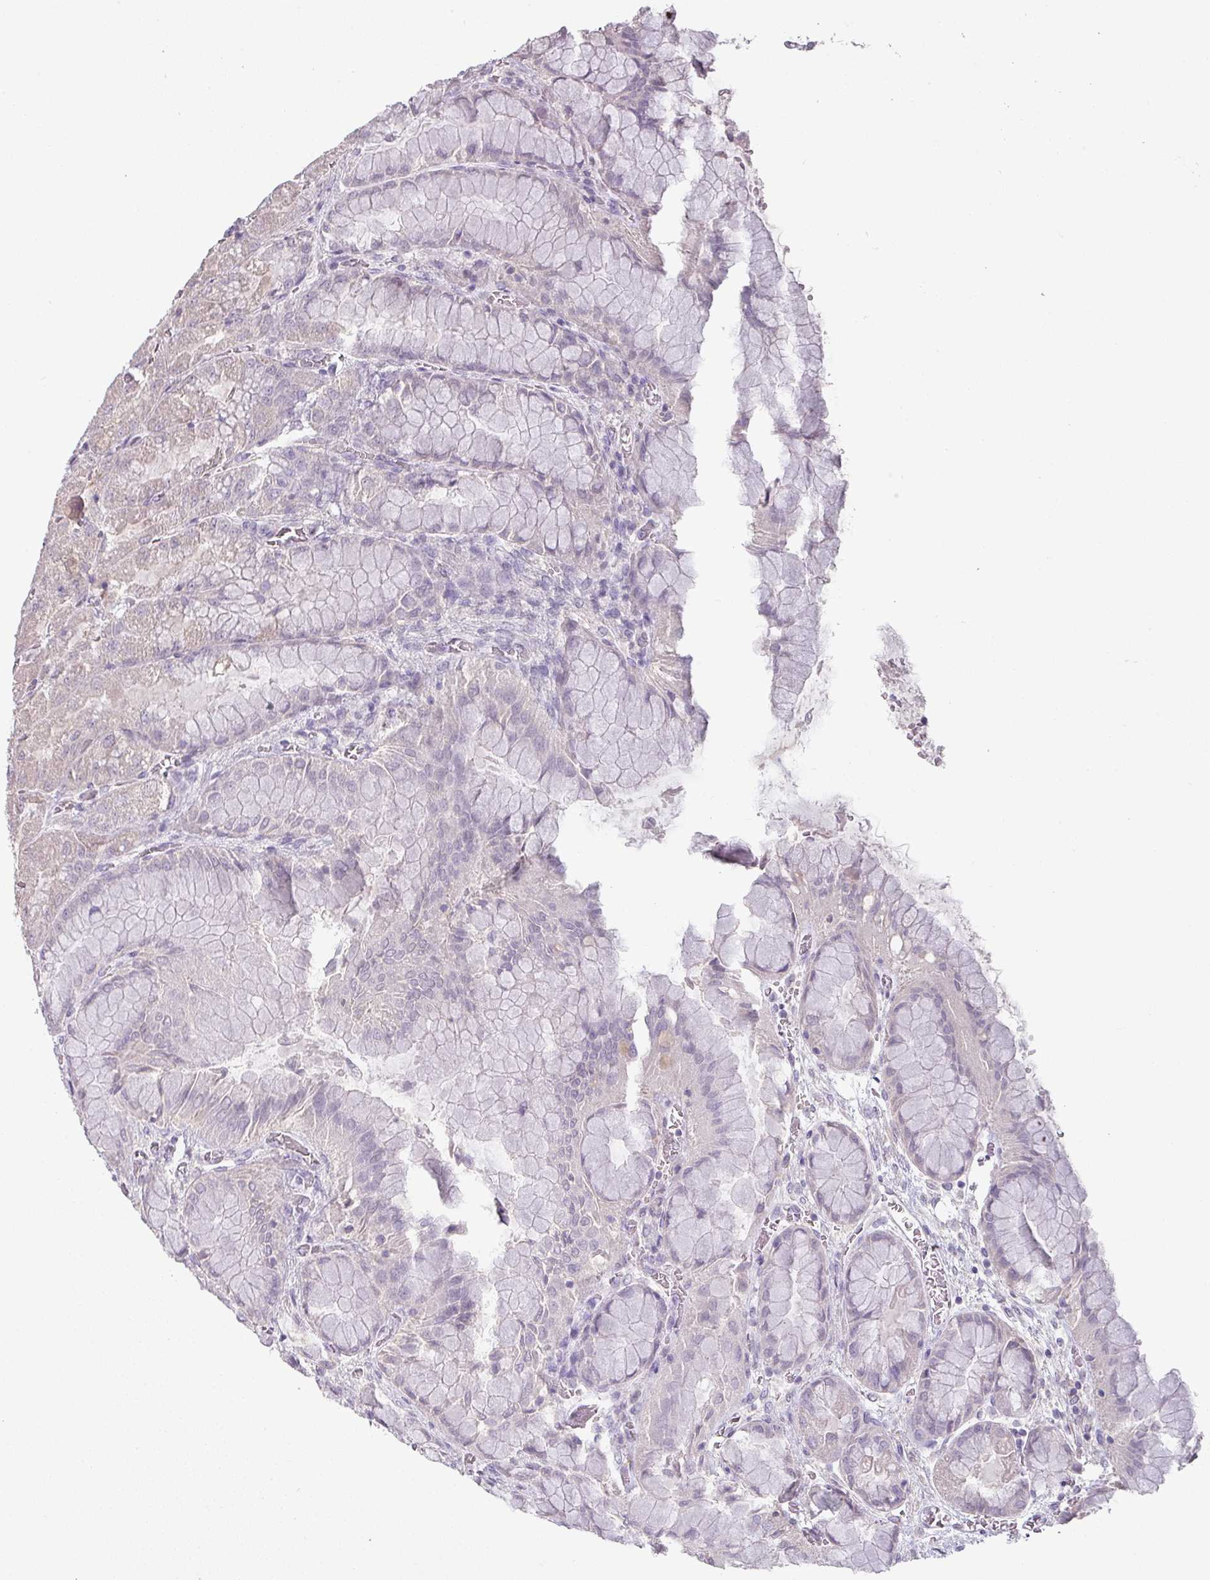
{"staining": {"intensity": "moderate", "quantity": "<25%", "location": "cytoplasmic/membranous"}, "tissue": "stomach", "cell_type": "Glandular cells", "image_type": "normal", "snomed": [{"axis": "morphology", "description": "Normal tissue, NOS"}, {"axis": "topography", "description": "Stomach"}], "caption": "IHC micrograph of benign human stomach stained for a protein (brown), which shows low levels of moderate cytoplasmic/membranous expression in about <25% of glandular cells.", "gene": "MAGEC3", "patient": {"sex": "female", "age": 61}}